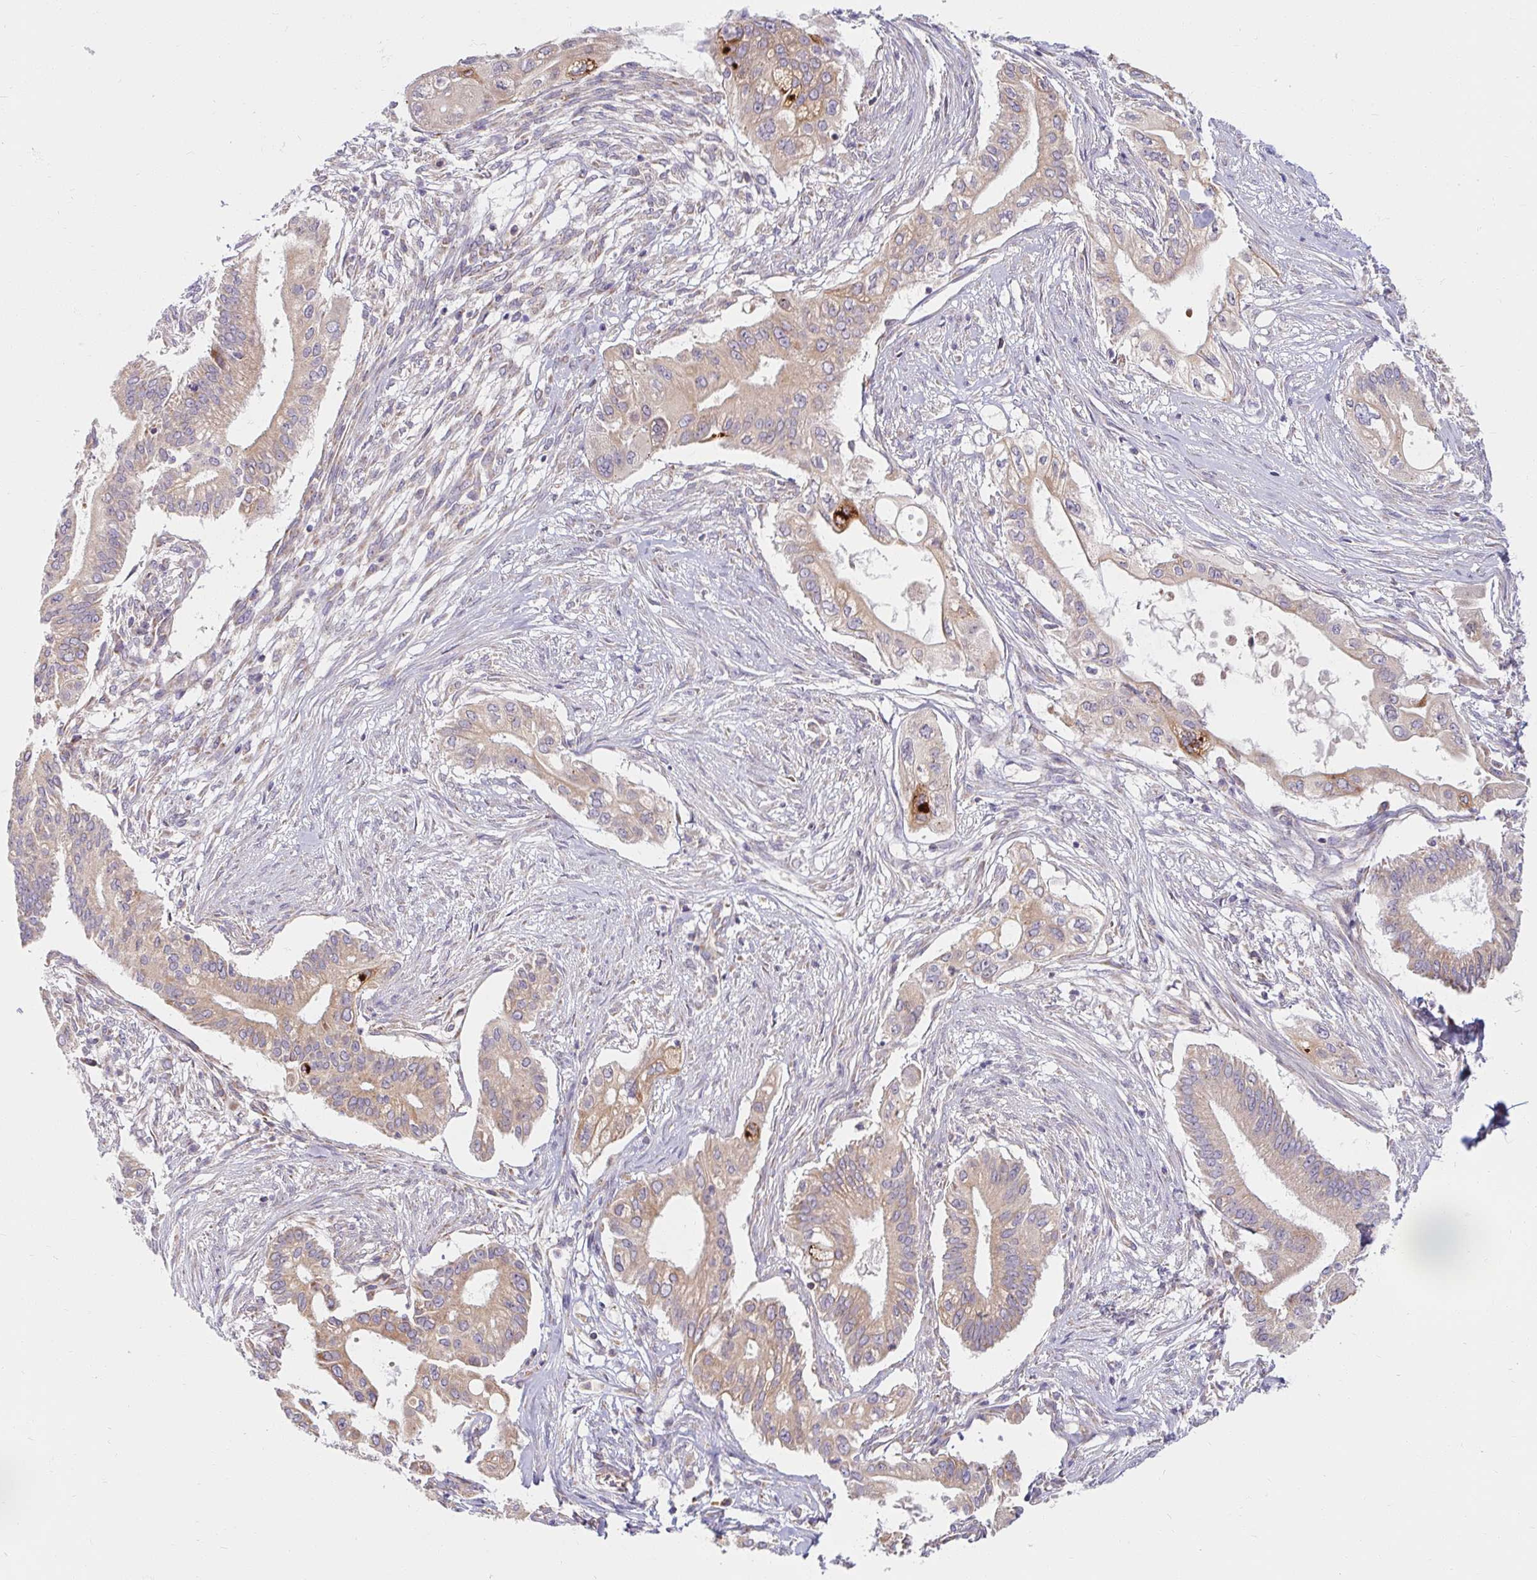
{"staining": {"intensity": "weak", "quantity": ">75%", "location": "cytoplasmic/membranous"}, "tissue": "pancreatic cancer", "cell_type": "Tumor cells", "image_type": "cancer", "snomed": [{"axis": "morphology", "description": "Adenocarcinoma, NOS"}, {"axis": "topography", "description": "Pancreas"}], "caption": "Human pancreatic adenocarcinoma stained with a brown dye demonstrates weak cytoplasmic/membranous positive staining in about >75% of tumor cells.", "gene": "SKP2", "patient": {"sex": "female", "age": 68}}